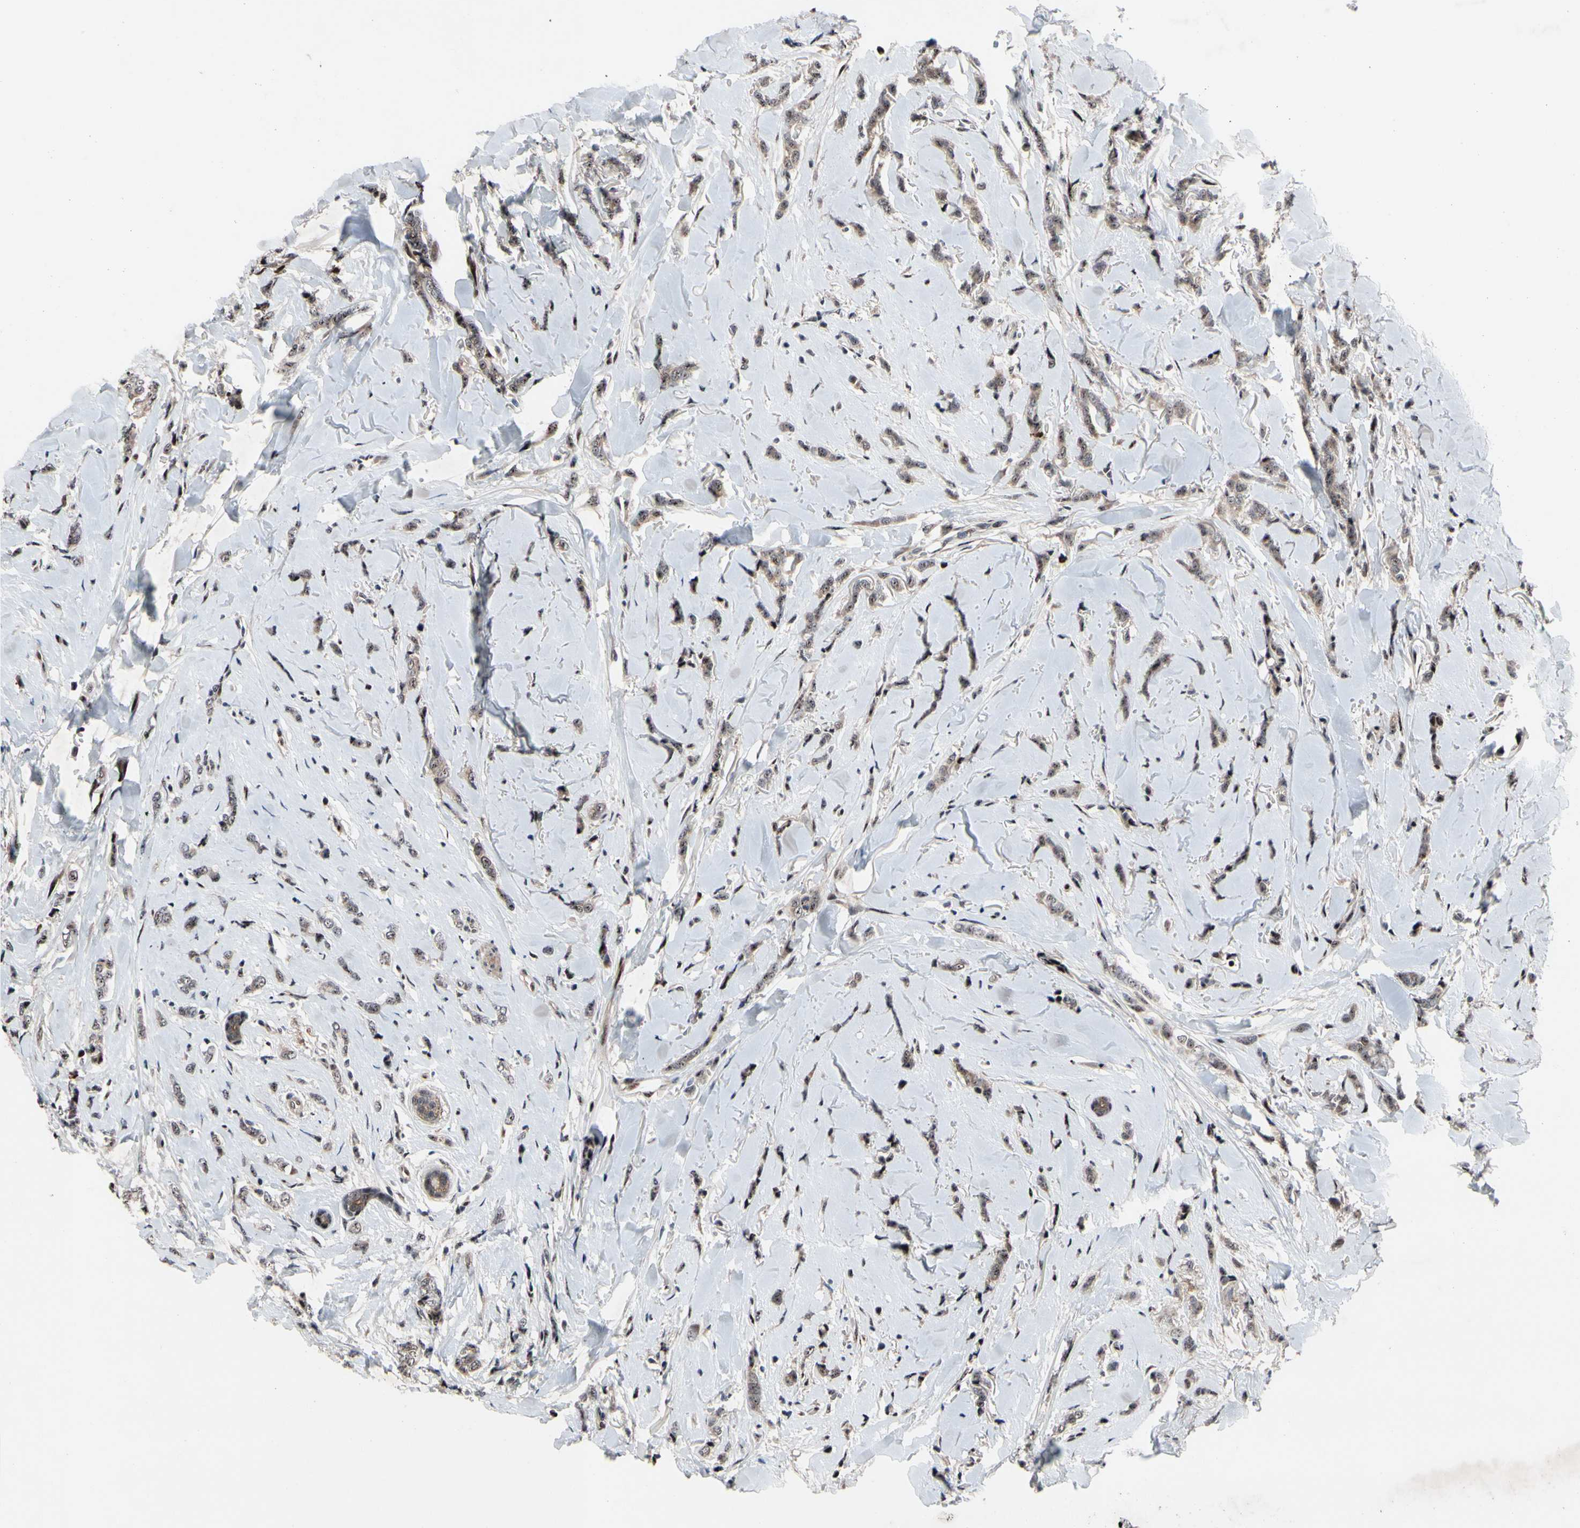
{"staining": {"intensity": "weak", "quantity": ">75%", "location": "cytoplasmic/membranous,nuclear"}, "tissue": "breast cancer", "cell_type": "Tumor cells", "image_type": "cancer", "snomed": [{"axis": "morphology", "description": "Lobular carcinoma"}, {"axis": "topography", "description": "Skin"}, {"axis": "topography", "description": "Breast"}], "caption": "This photomicrograph shows immunohistochemistry staining of human breast cancer (lobular carcinoma), with low weak cytoplasmic/membranous and nuclear staining in approximately >75% of tumor cells.", "gene": "SOX7", "patient": {"sex": "female", "age": 46}}